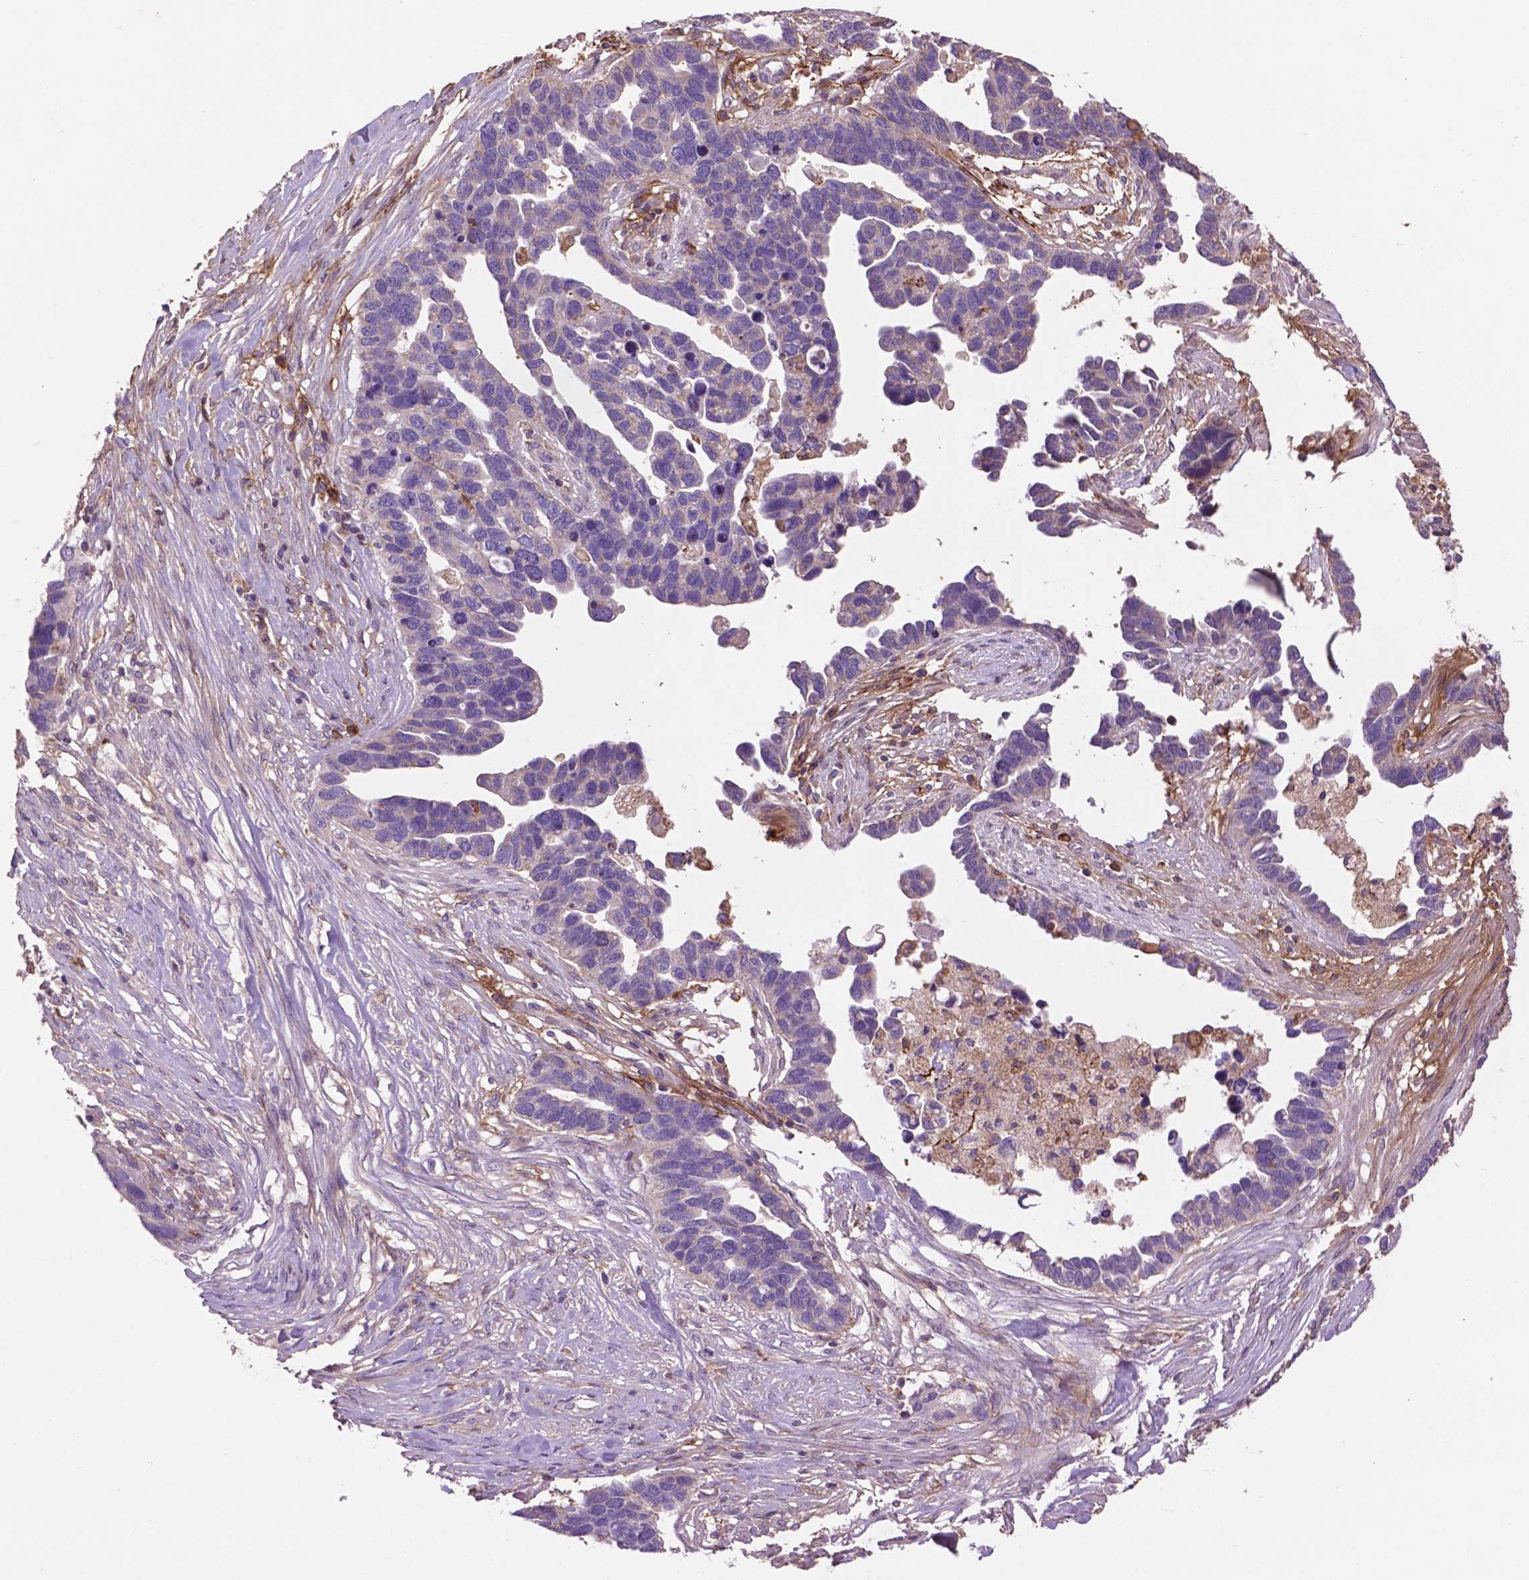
{"staining": {"intensity": "negative", "quantity": "none", "location": "none"}, "tissue": "ovarian cancer", "cell_type": "Tumor cells", "image_type": "cancer", "snomed": [{"axis": "morphology", "description": "Cystadenocarcinoma, serous, NOS"}, {"axis": "topography", "description": "Ovary"}], "caption": "Tumor cells show no significant positivity in ovarian cancer (serous cystadenocarcinoma).", "gene": "LRRC3C", "patient": {"sex": "female", "age": 54}}